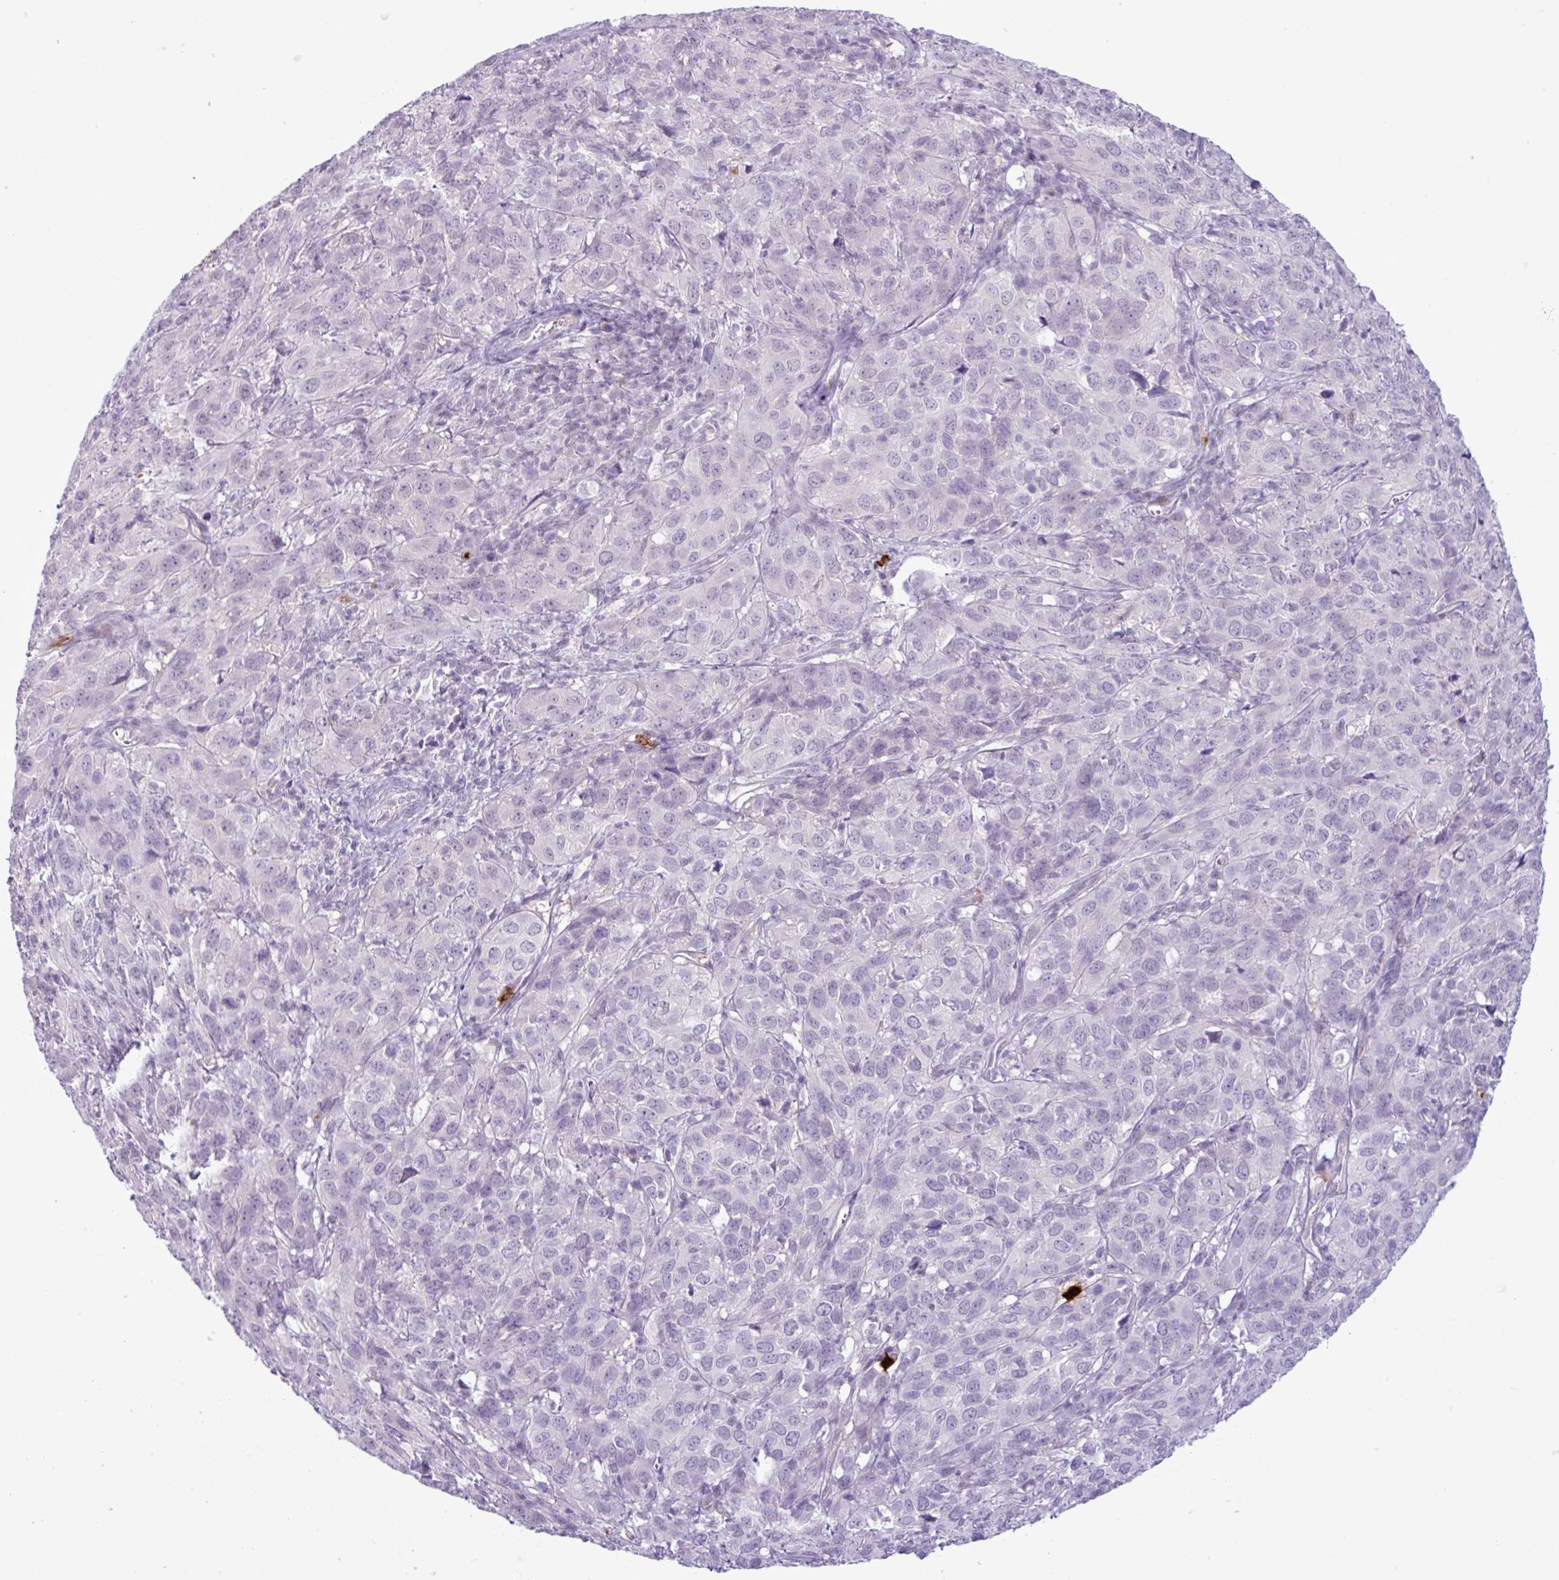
{"staining": {"intensity": "negative", "quantity": "none", "location": "none"}, "tissue": "cervical cancer", "cell_type": "Tumor cells", "image_type": "cancer", "snomed": [{"axis": "morphology", "description": "Normal tissue, NOS"}, {"axis": "morphology", "description": "Squamous cell carcinoma, NOS"}, {"axis": "topography", "description": "Cervix"}], "caption": "The photomicrograph exhibits no significant expression in tumor cells of cervical cancer (squamous cell carcinoma).", "gene": "TMEM178A", "patient": {"sex": "female", "age": 51}}